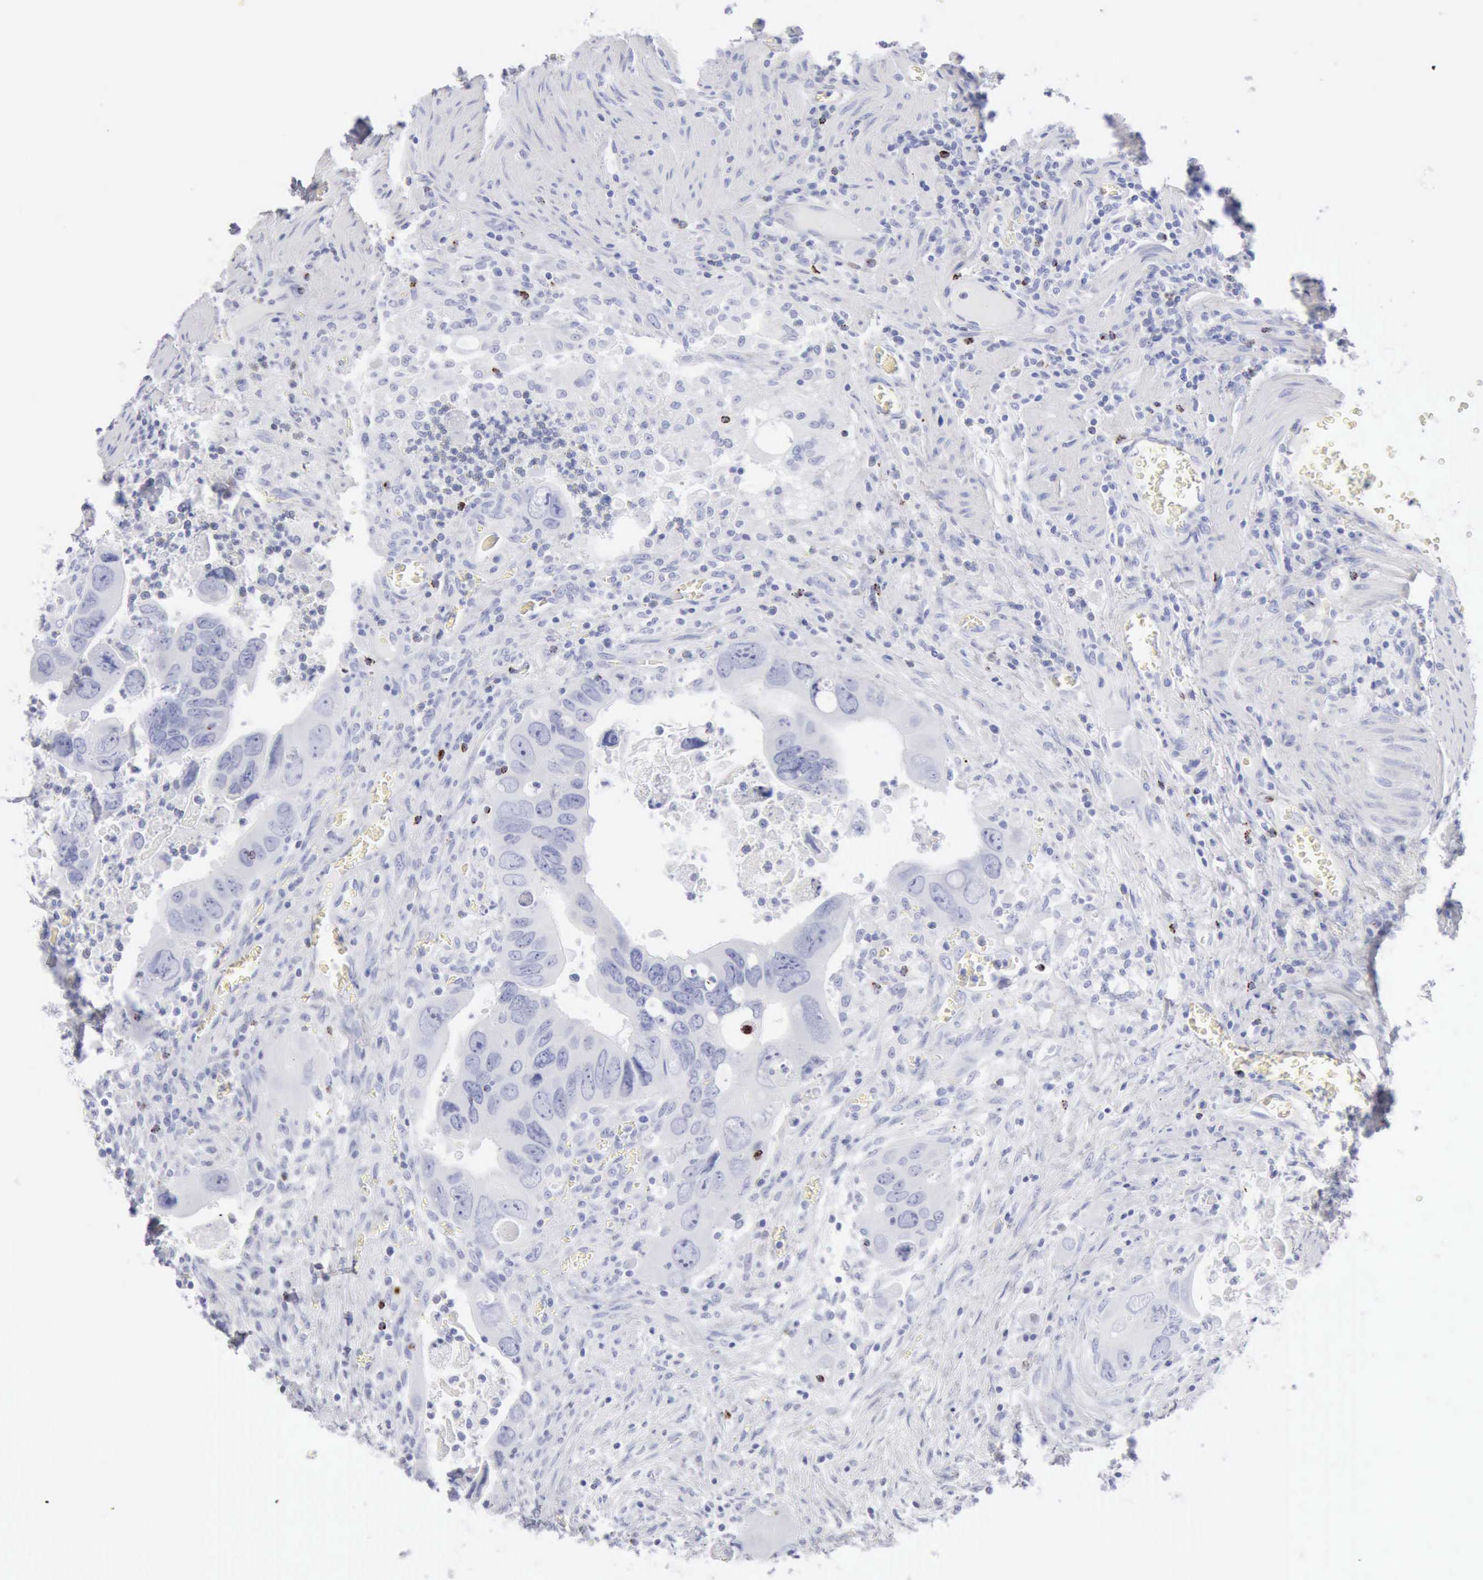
{"staining": {"intensity": "negative", "quantity": "none", "location": "none"}, "tissue": "colorectal cancer", "cell_type": "Tumor cells", "image_type": "cancer", "snomed": [{"axis": "morphology", "description": "Adenocarcinoma, NOS"}, {"axis": "topography", "description": "Rectum"}], "caption": "IHC image of neoplastic tissue: colorectal cancer (adenocarcinoma) stained with DAB displays no significant protein positivity in tumor cells.", "gene": "GZMB", "patient": {"sex": "male", "age": 70}}